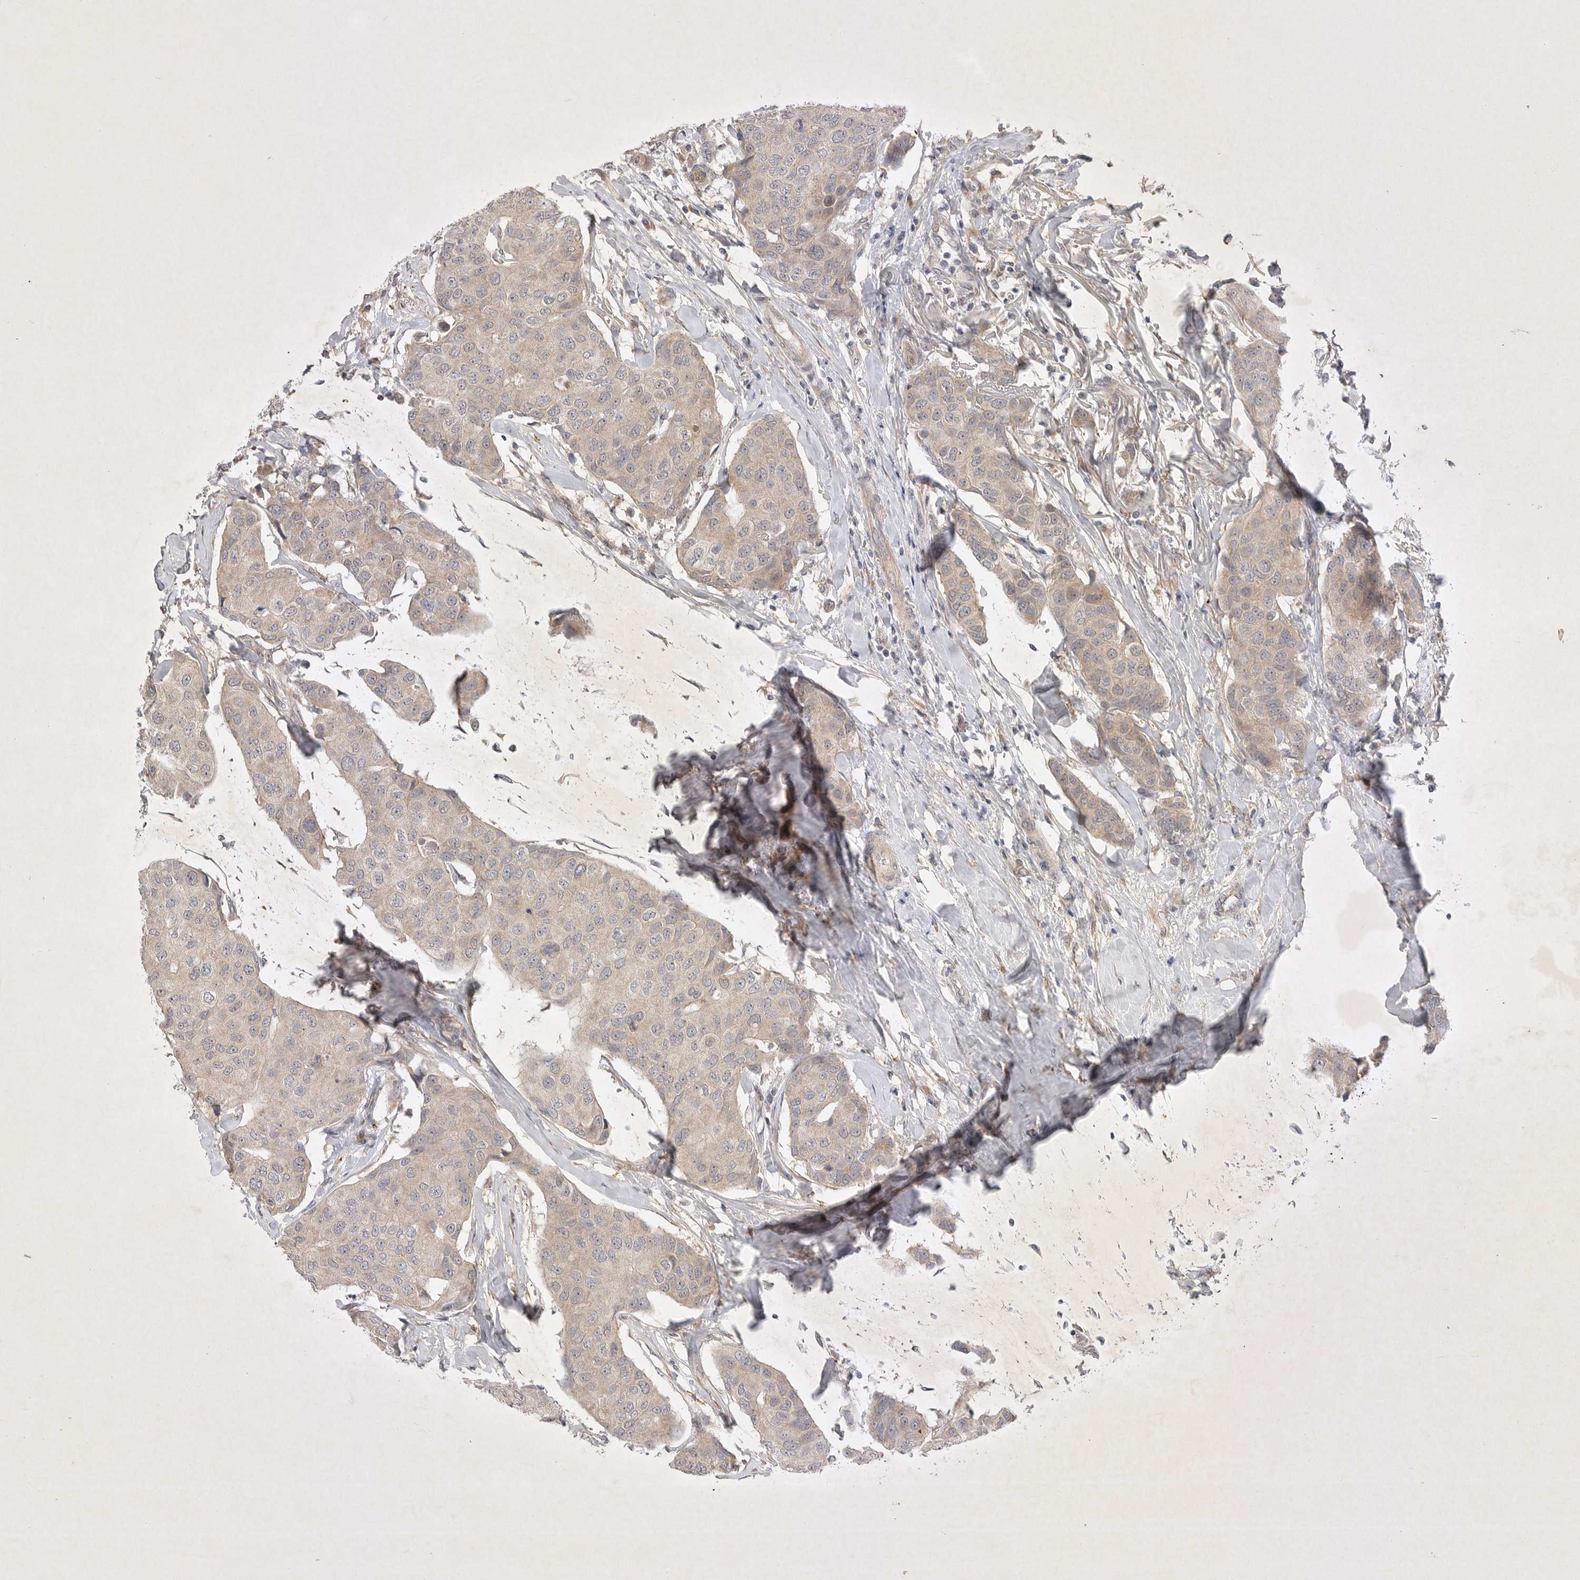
{"staining": {"intensity": "weak", "quantity": ">75%", "location": "cytoplasmic/membranous"}, "tissue": "breast cancer", "cell_type": "Tumor cells", "image_type": "cancer", "snomed": [{"axis": "morphology", "description": "Duct carcinoma"}, {"axis": "topography", "description": "Breast"}], "caption": "DAB immunohistochemical staining of breast cancer (invasive ductal carcinoma) demonstrates weak cytoplasmic/membranous protein positivity in about >75% of tumor cells.", "gene": "PTPDC1", "patient": {"sex": "female", "age": 80}}